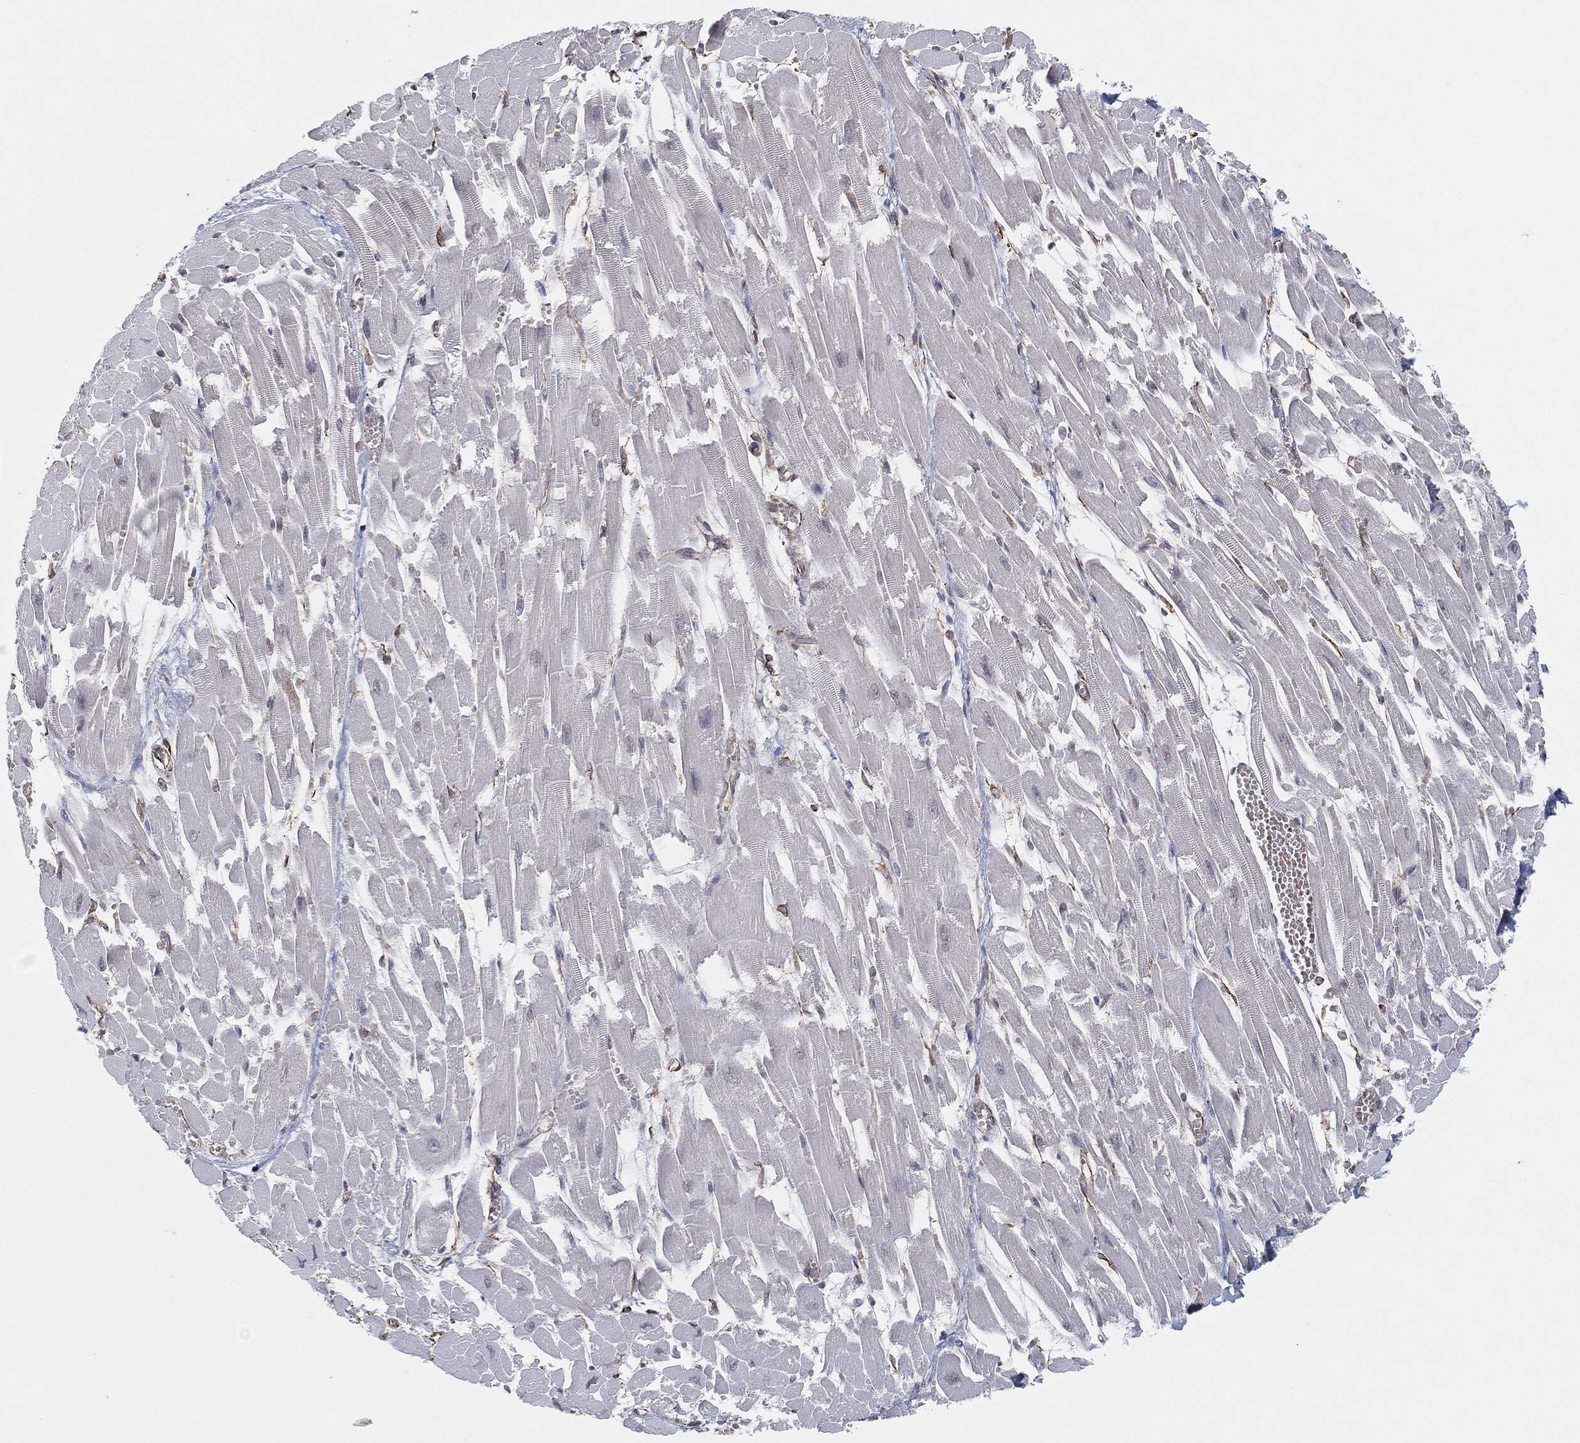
{"staining": {"intensity": "negative", "quantity": "none", "location": "none"}, "tissue": "heart muscle", "cell_type": "Cardiomyocytes", "image_type": "normal", "snomed": [{"axis": "morphology", "description": "Normal tissue, NOS"}, {"axis": "topography", "description": "Heart"}], "caption": "Cardiomyocytes show no significant protein positivity in normal heart muscle. The staining was performed using DAB to visualize the protein expression in brown, while the nuclei were stained in blue with hematoxylin (Magnification: 20x).", "gene": "TP53RK", "patient": {"sex": "female", "age": 52}}